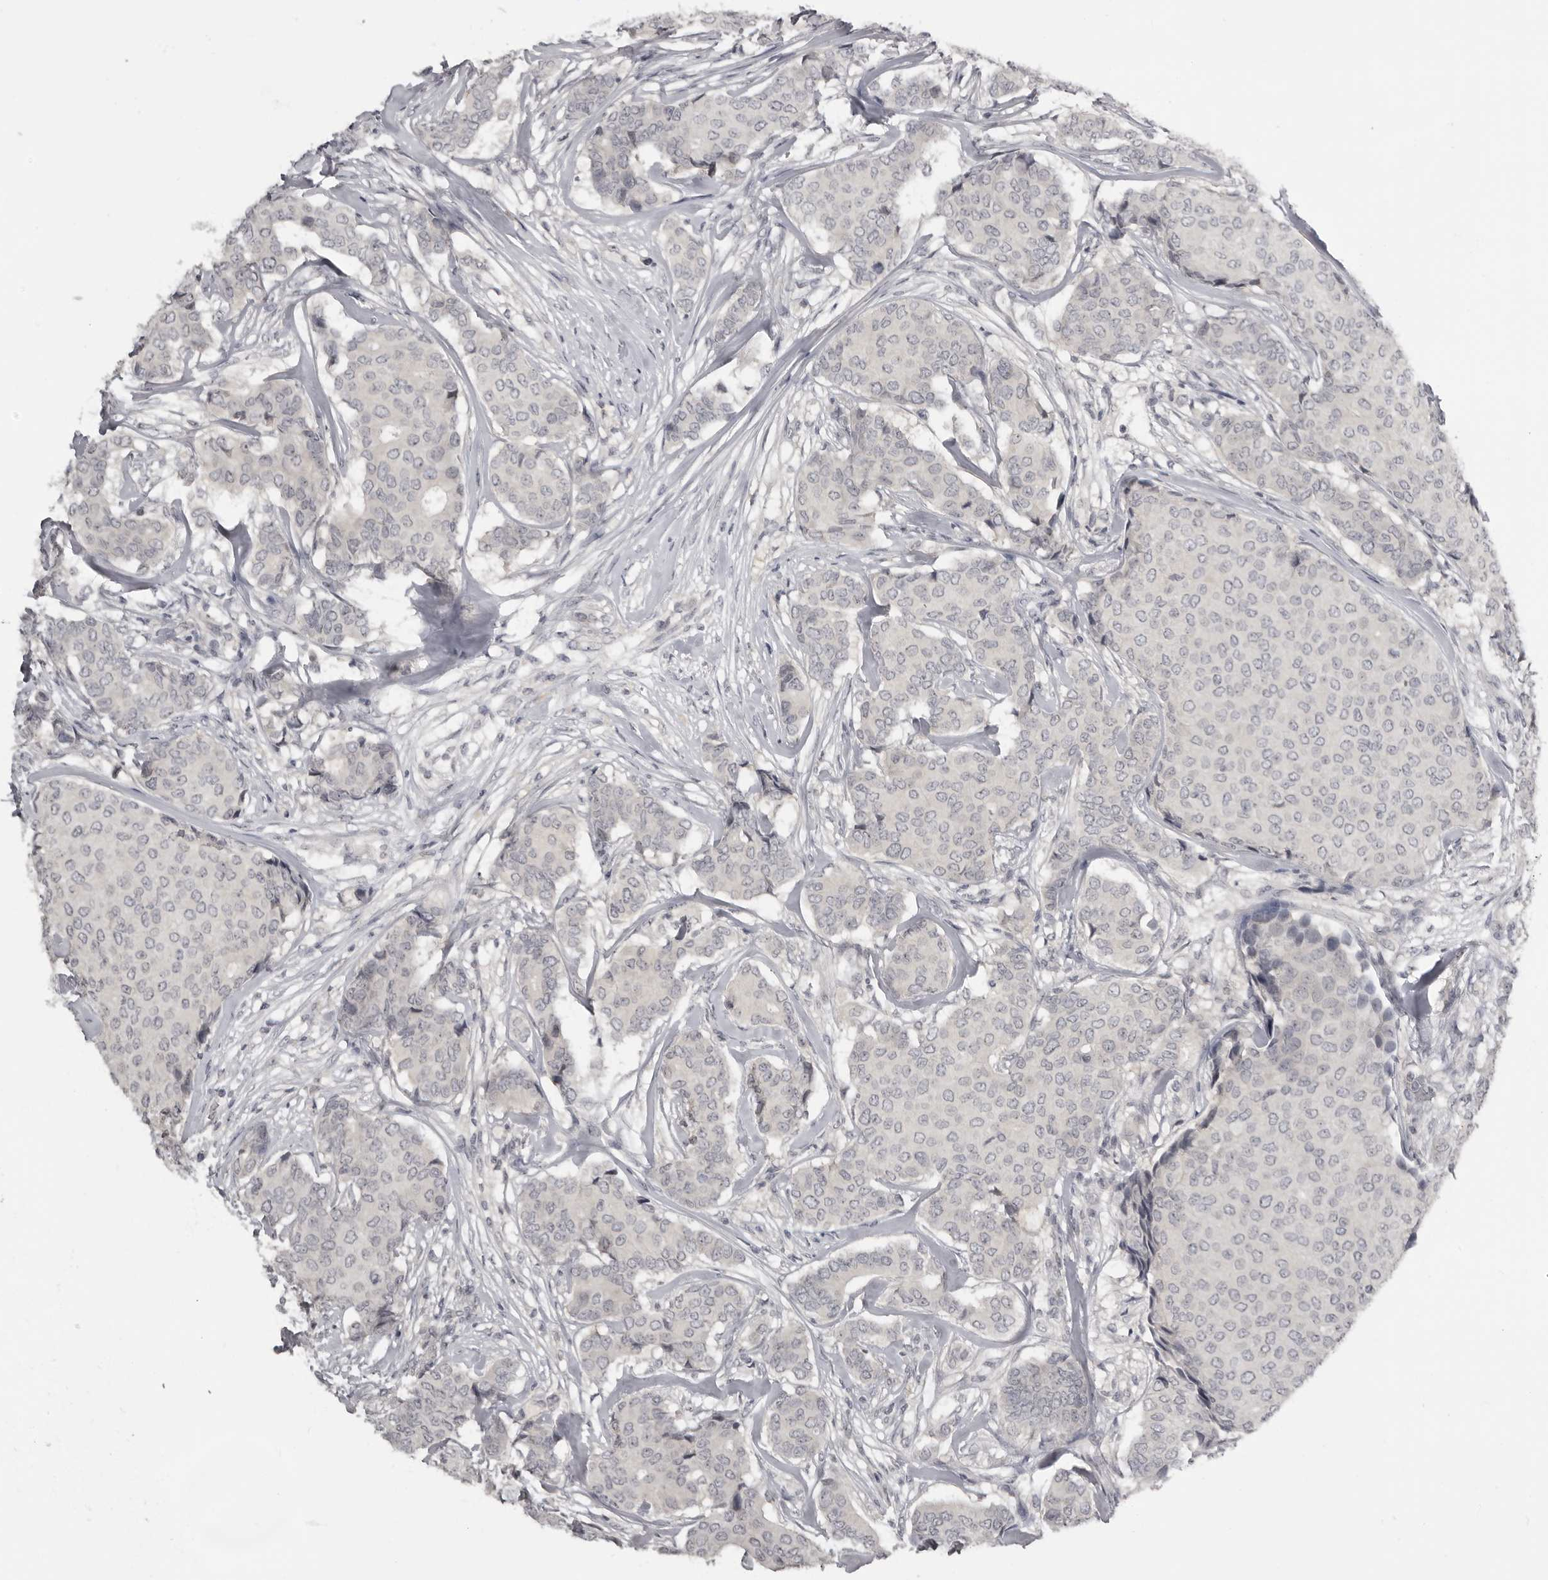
{"staining": {"intensity": "negative", "quantity": "none", "location": "none"}, "tissue": "breast cancer", "cell_type": "Tumor cells", "image_type": "cancer", "snomed": [{"axis": "morphology", "description": "Duct carcinoma"}, {"axis": "topography", "description": "Breast"}], "caption": "Immunohistochemical staining of human invasive ductal carcinoma (breast) displays no significant staining in tumor cells.", "gene": "MRTO4", "patient": {"sex": "female", "age": 75}}